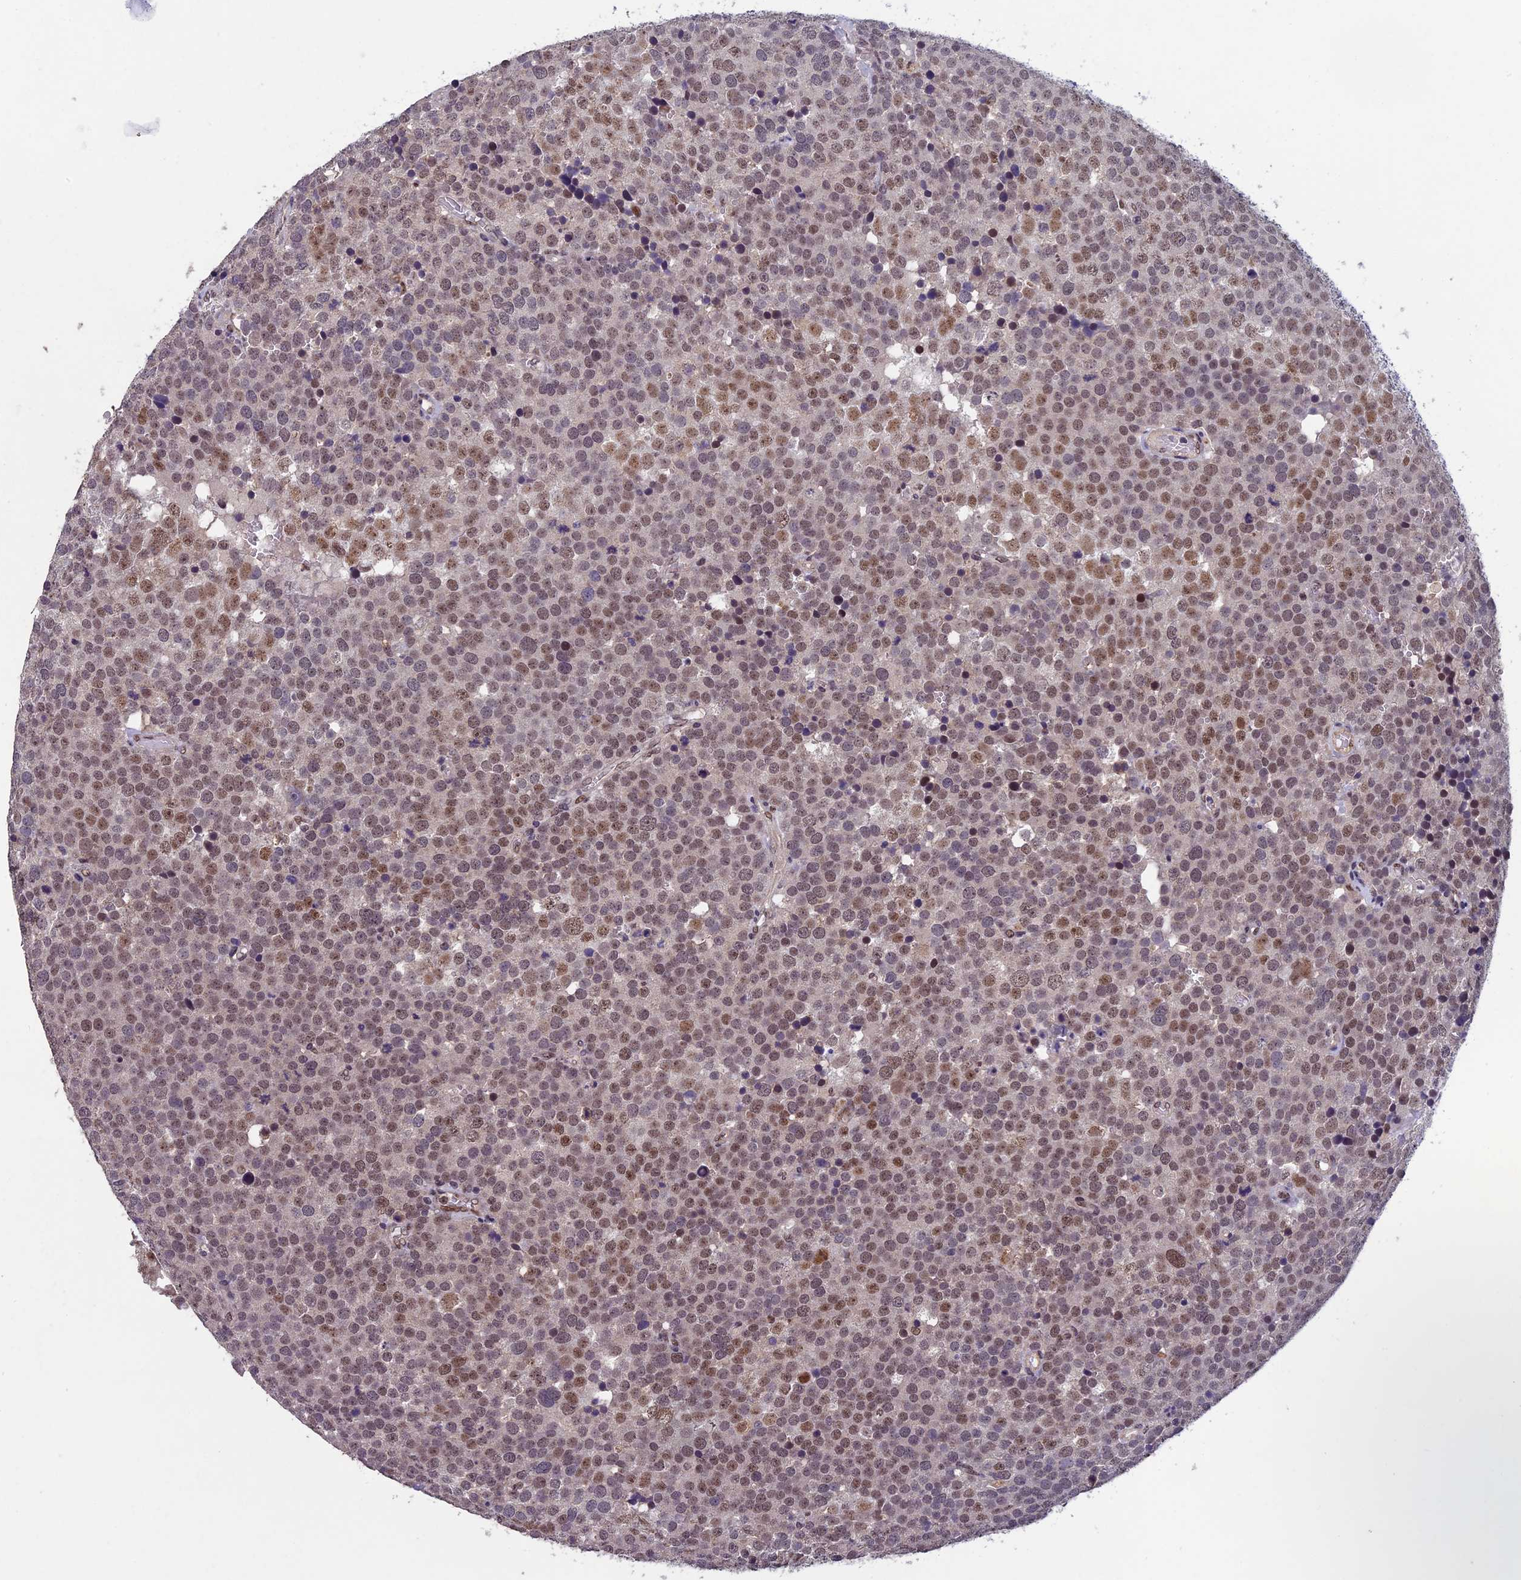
{"staining": {"intensity": "moderate", "quantity": ">75%", "location": "nuclear"}, "tissue": "testis cancer", "cell_type": "Tumor cells", "image_type": "cancer", "snomed": [{"axis": "morphology", "description": "Seminoma, NOS"}, {"axis": "topography", "description": "Testis"}], "caption": "This is an image of immunohistochemistry (IHC) staining of testis cancer, which shows moderate positivity in the nuclear of tumor cells.", "gene": "RNF40", "patient": {"sex": "male", "age": 71}}